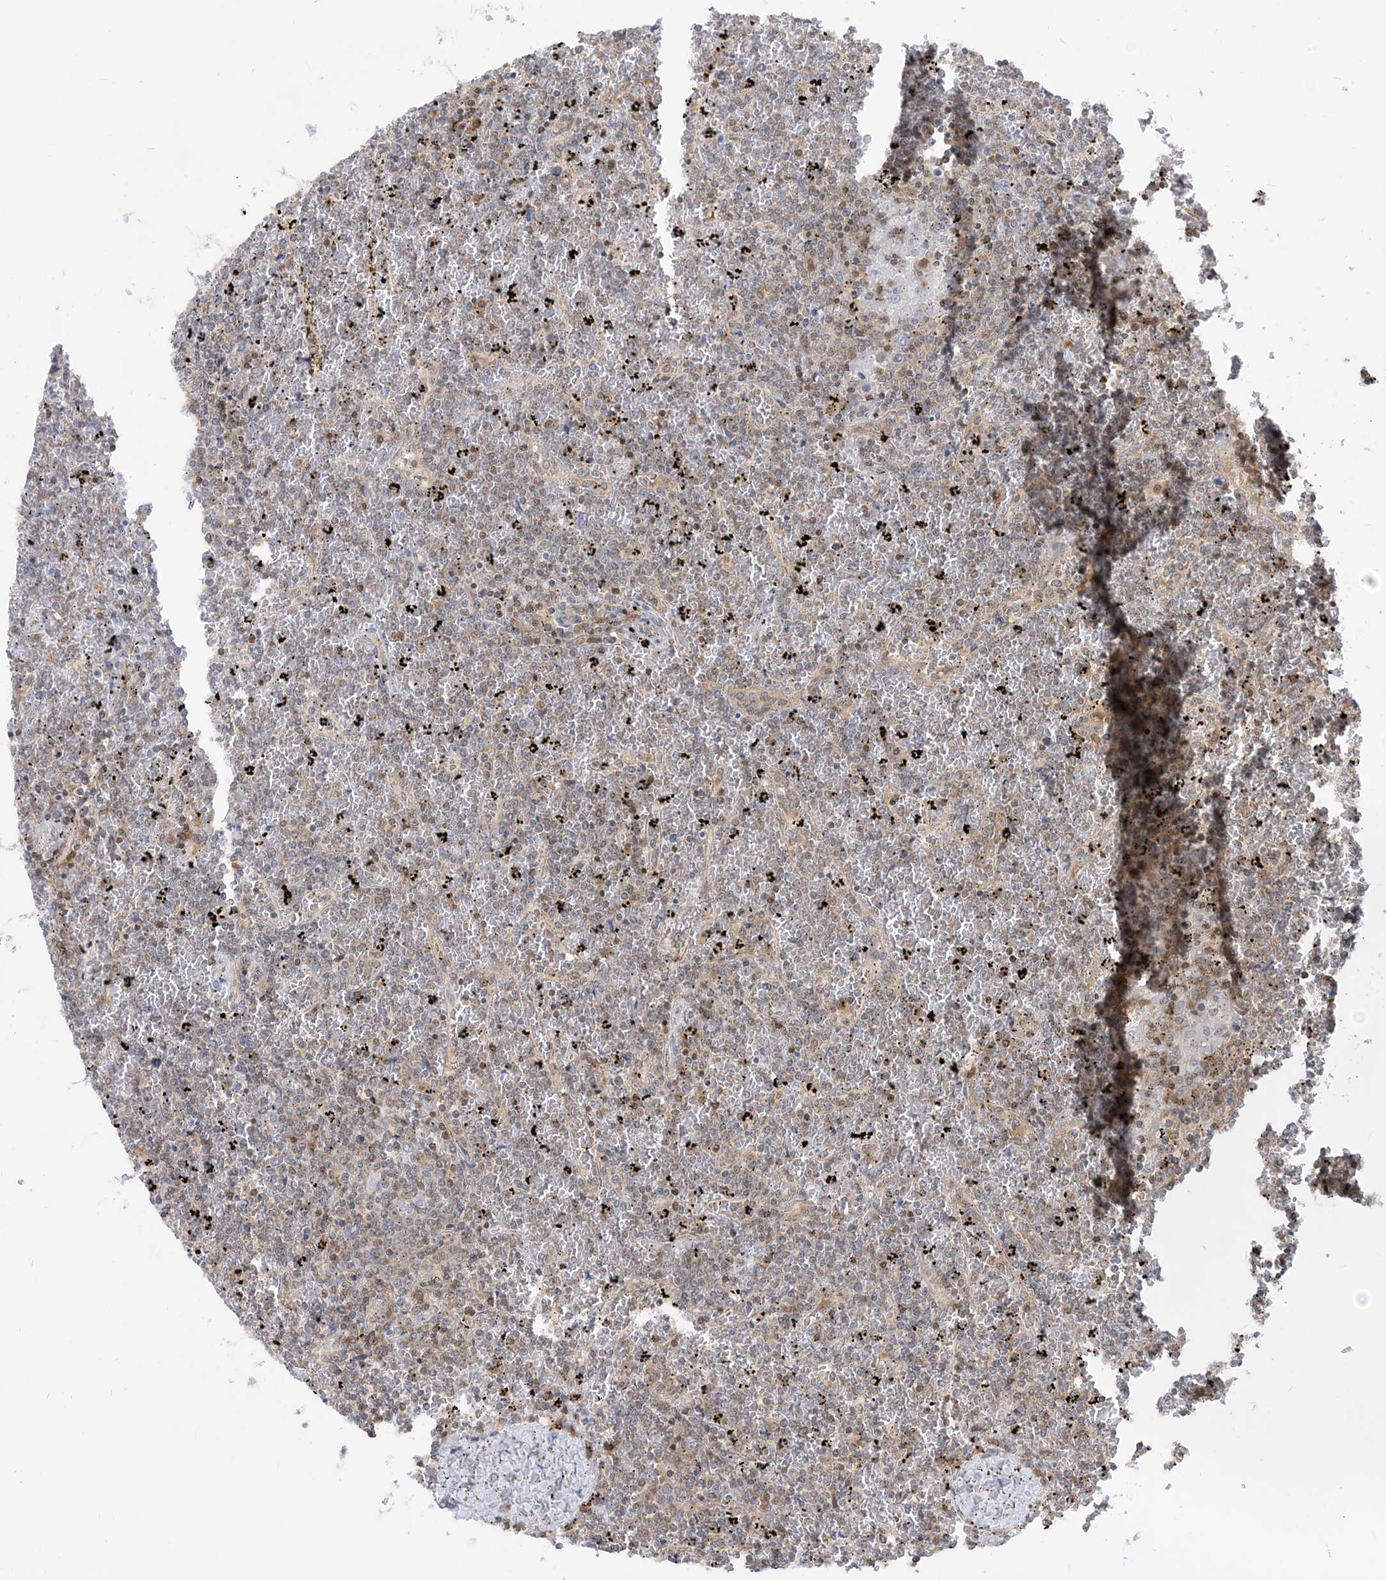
{"staining": {"intensity": "weak", "quantity": "25%-75%", "location": "cytoplasmic/membranous,nuclear"}, "tissue": "lymphoma", "cell_type": "Tumor cells", "image_type": "cancer", "snomed": [{"axis": "morphology", "description": "Malignant lymphoma, non-Hodgkin's type, Low grade"}, {"axis": "topography", "description": "Spleen"}], "caption": "This image displays immunohistochemistry staining of human low-grade malignant lymphoma, non-Hodgkin's type, with low weak cytoplasmic/membranous and nuclear staining in approximately 25%-75% of tumor cells.", "gene": "CASP4", "patient": {"sex": "female", "age": 19}}